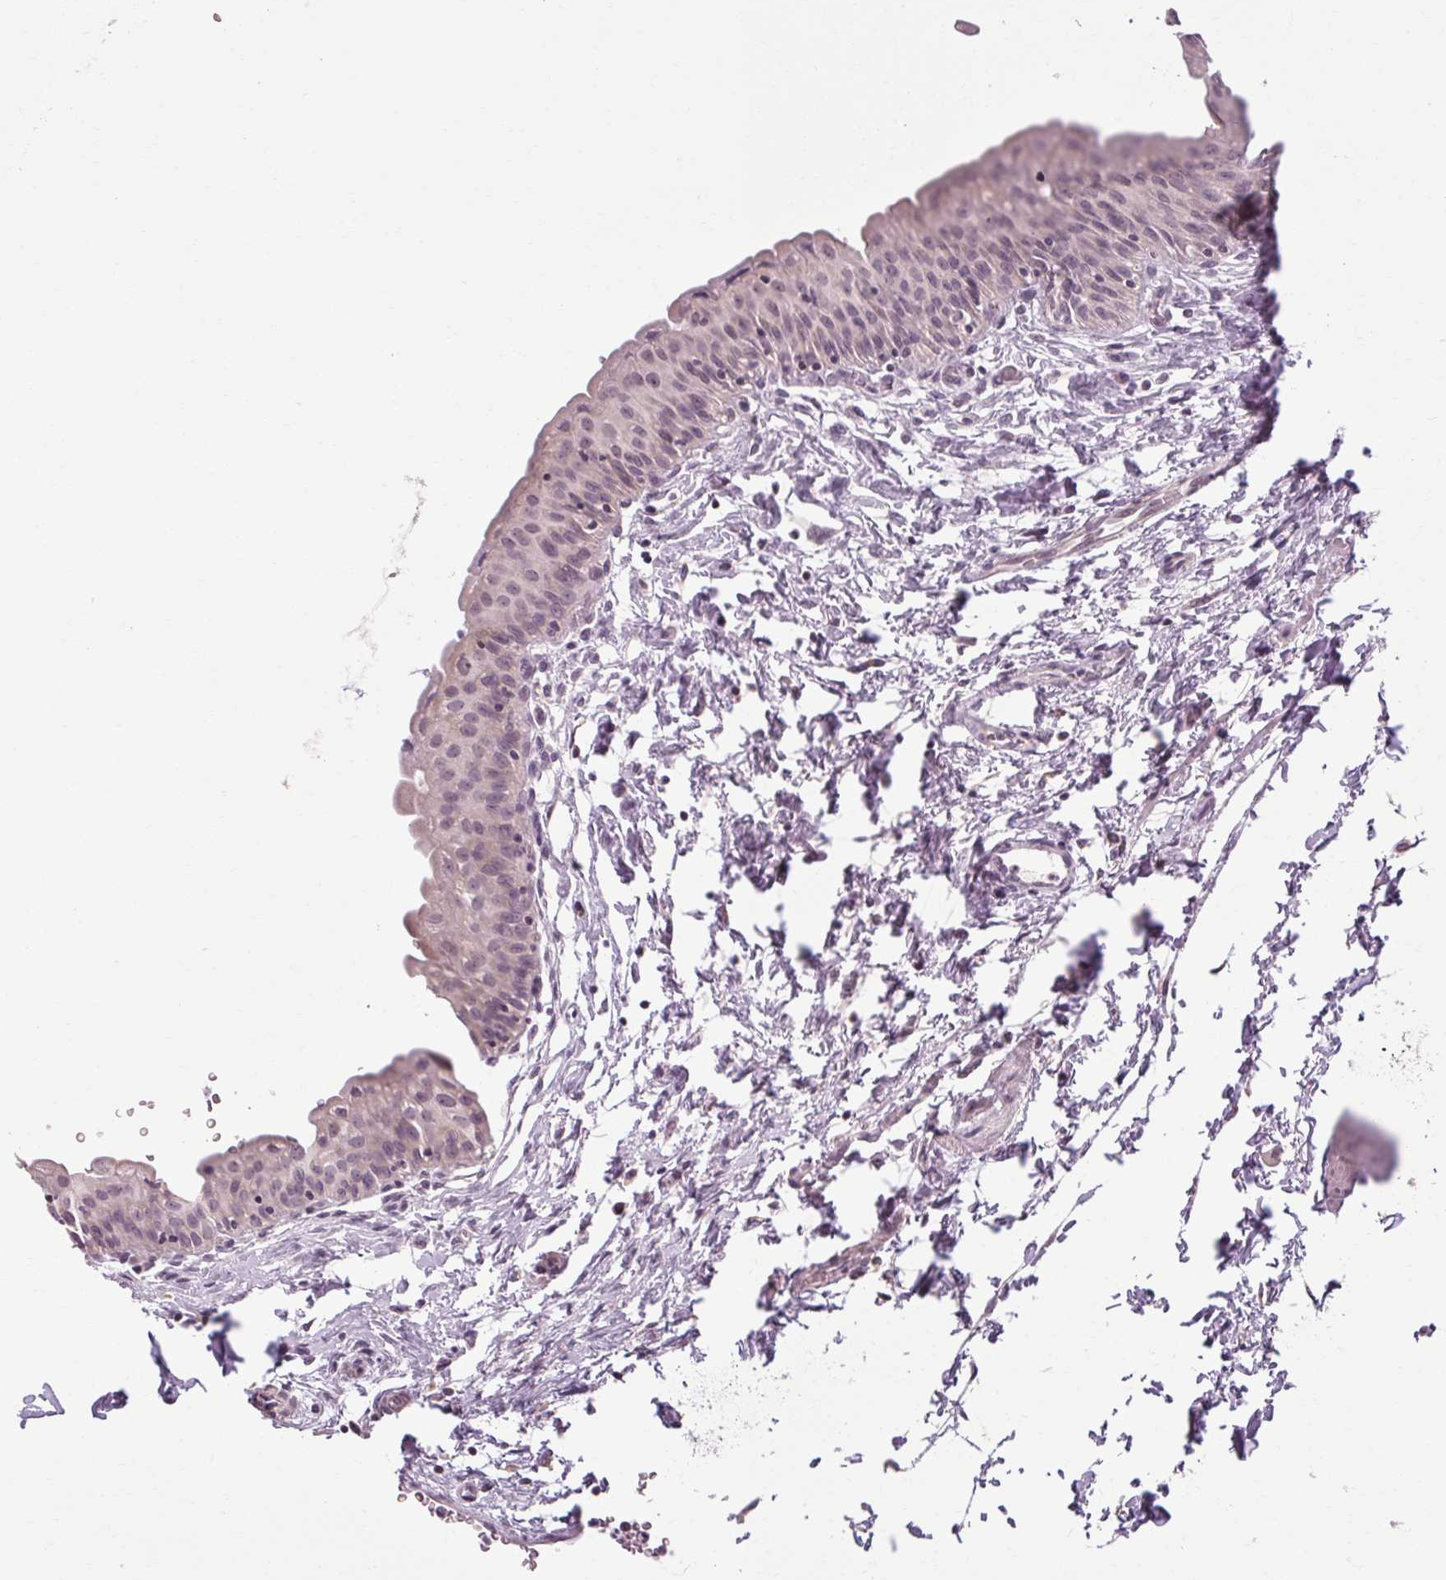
{"staining": {"intensity": "negative", "quantity": "none", "location": "none"}, "tissue": "urinary bladder", "cell_type": "Urothelial cells", "image_type": "normal", "snomed": [{"axis": "morphology", "description": "Normal tissue, NOS"}, {"axis": "topography", "description": "Urinary bladder"}], "caption": "This micrograph is of normal urinary bladder stained with immunohistochemistry to label a protein in brown with the nuclei are counter-stained blue. There is no expression in urothelial cells.", "gene": "KLHL40", "patient": {"sex": "male", "age": 56}}